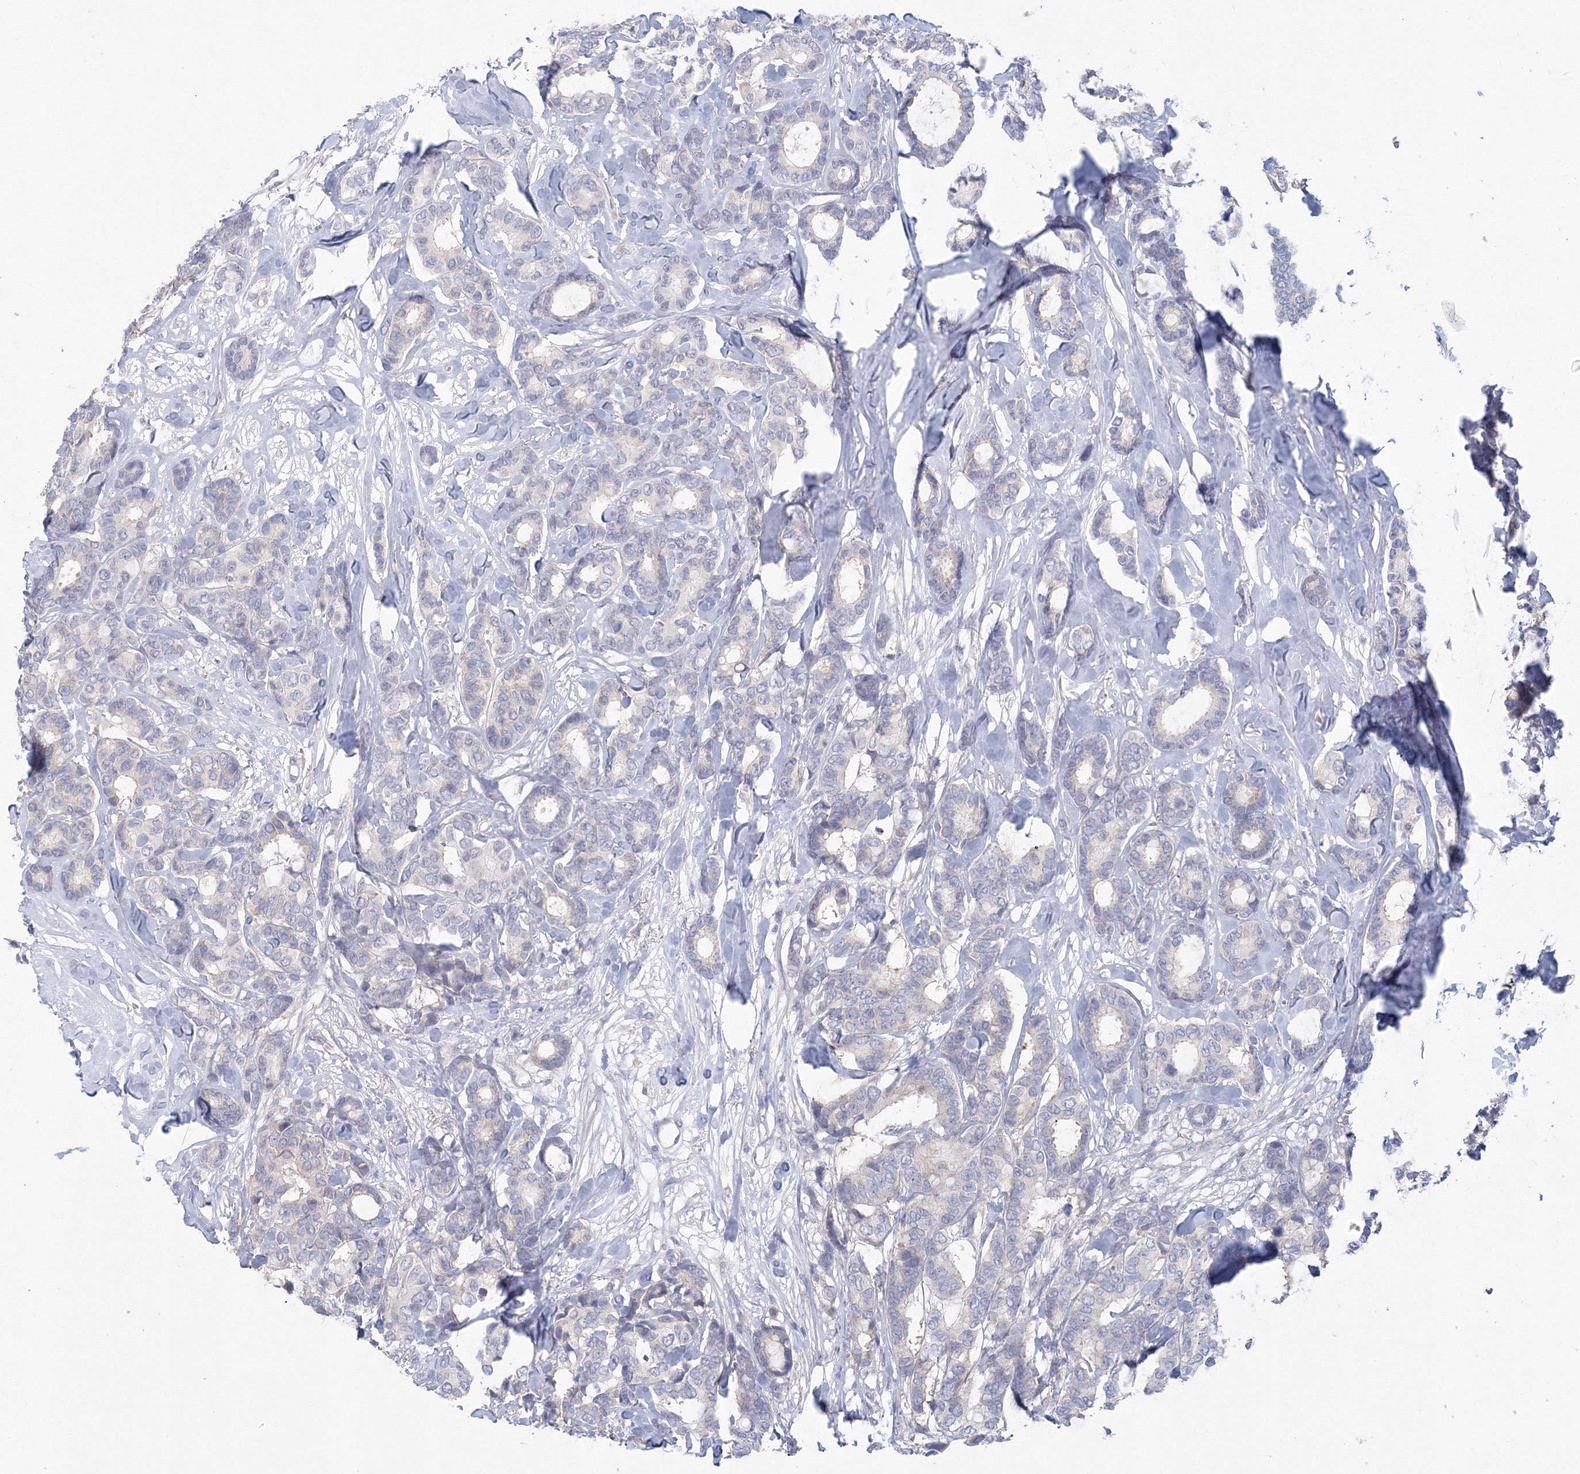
{"staining": {"intensity": "negative", "quantity": "none", "location": "none"}, "tissue": "breast cancer", "cell_type": "Tumor cells", "image_type": "cancer", "snomed": [{"axis": "morphology", "description": "Duct carcinoma"}, {"axis": "topography", "description": "Breast"}], "caption": "The IHC histopathology image has no significant staining in tumor cells of breast cancer (intraductal carcinoma) tissue.", "gene": "TACC2", "patient": {"sex": "female", "age": 87}}